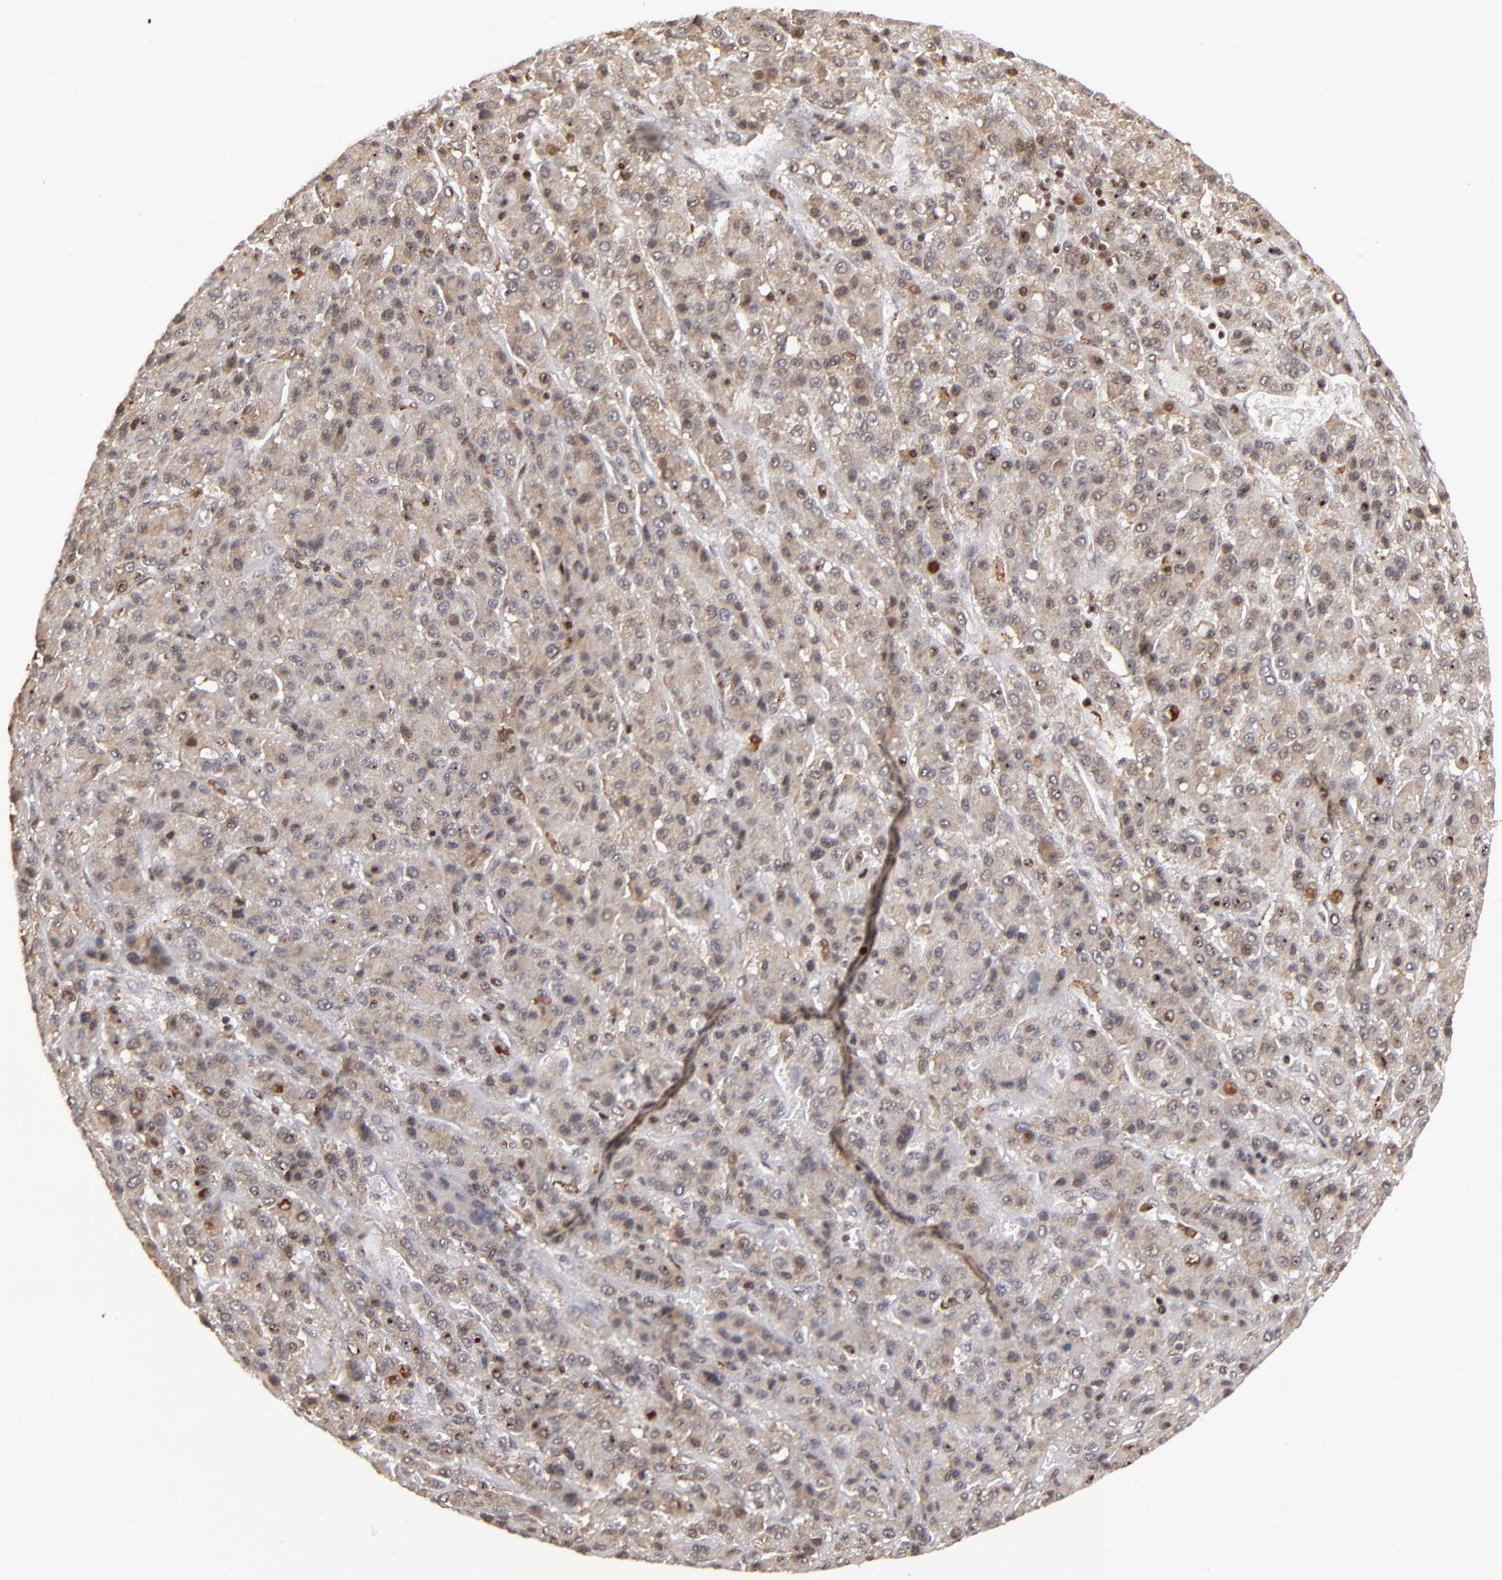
{"staining": {"intensity": "moderate", "quantity": ">75%", "location": "cytoplasmic/membranous,nuclear"}, "tissue": "liver cancer", "cell_type": "Tumor cells", "image_type": "cancer", "snomed": [{"axis": "morphology", "description": "Carcinoma, Hepatocellular, NOS"}, {"axis": "topography", "description": "Liver"}], "caption": "Protein expression analysis of hepatocellular carcinoma (liver) displays moderate cytoplasmic/membranous and nuclear positivity in about >75% of tumor cells.", "gene": "RGS6", "patient": {"sex": "male", "age": 70}}